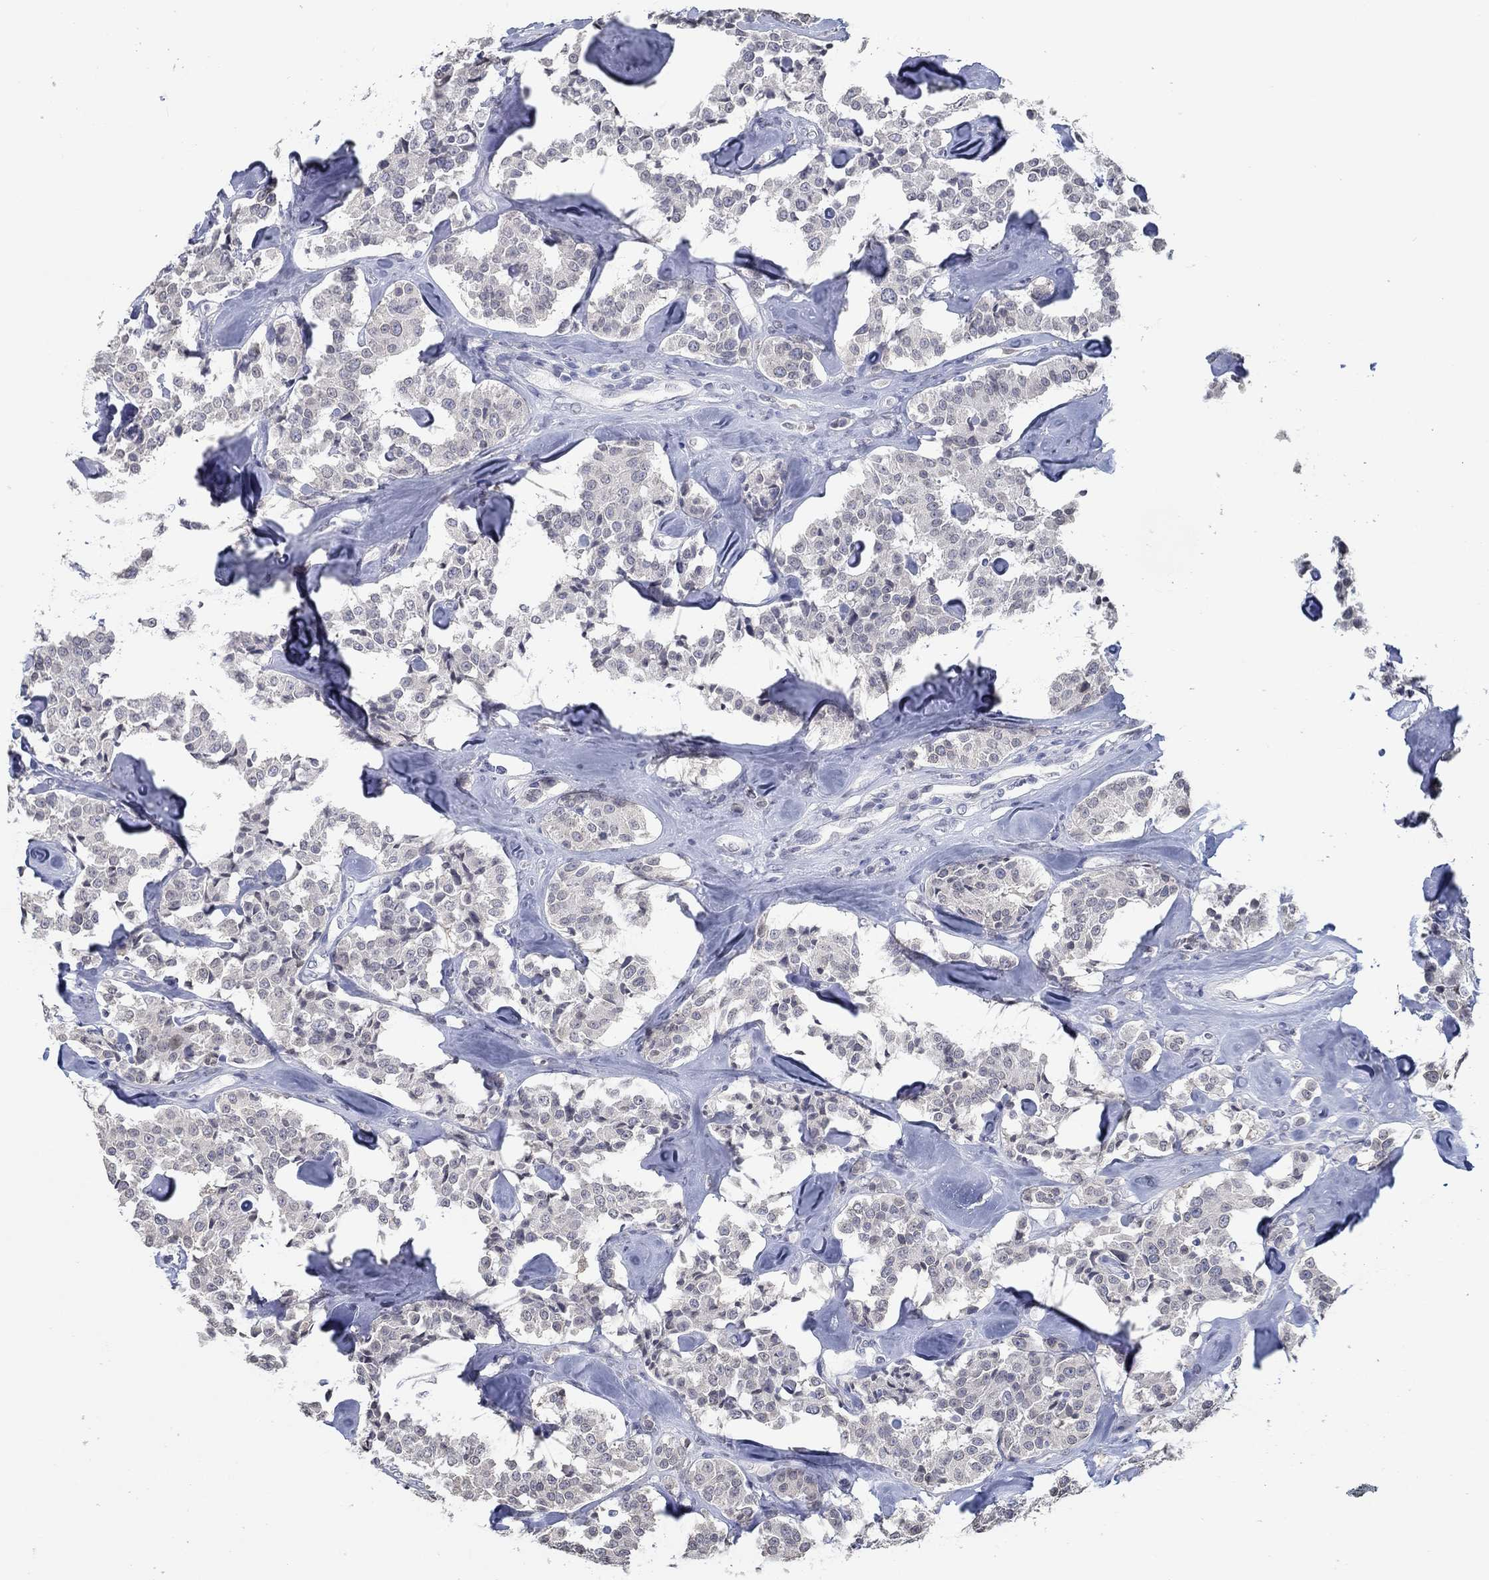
{"staining": {"intensity": "negative", "quantity": "none", "location": "none"}, "tissue": "carcinoid", "cell_type": "Tumor cells", "image_type": "cancer", "snomed": [{"axis": "morphology", "description": "Carcinoid, malignant, NOS"}, {"axis": "topography", "description": "Pancreas"}], "caption": "IHC of human carcinoid reveals no expression in tumor cells.", "gene": "NUP155", "patient": {"sex": "male", "age": 41}}